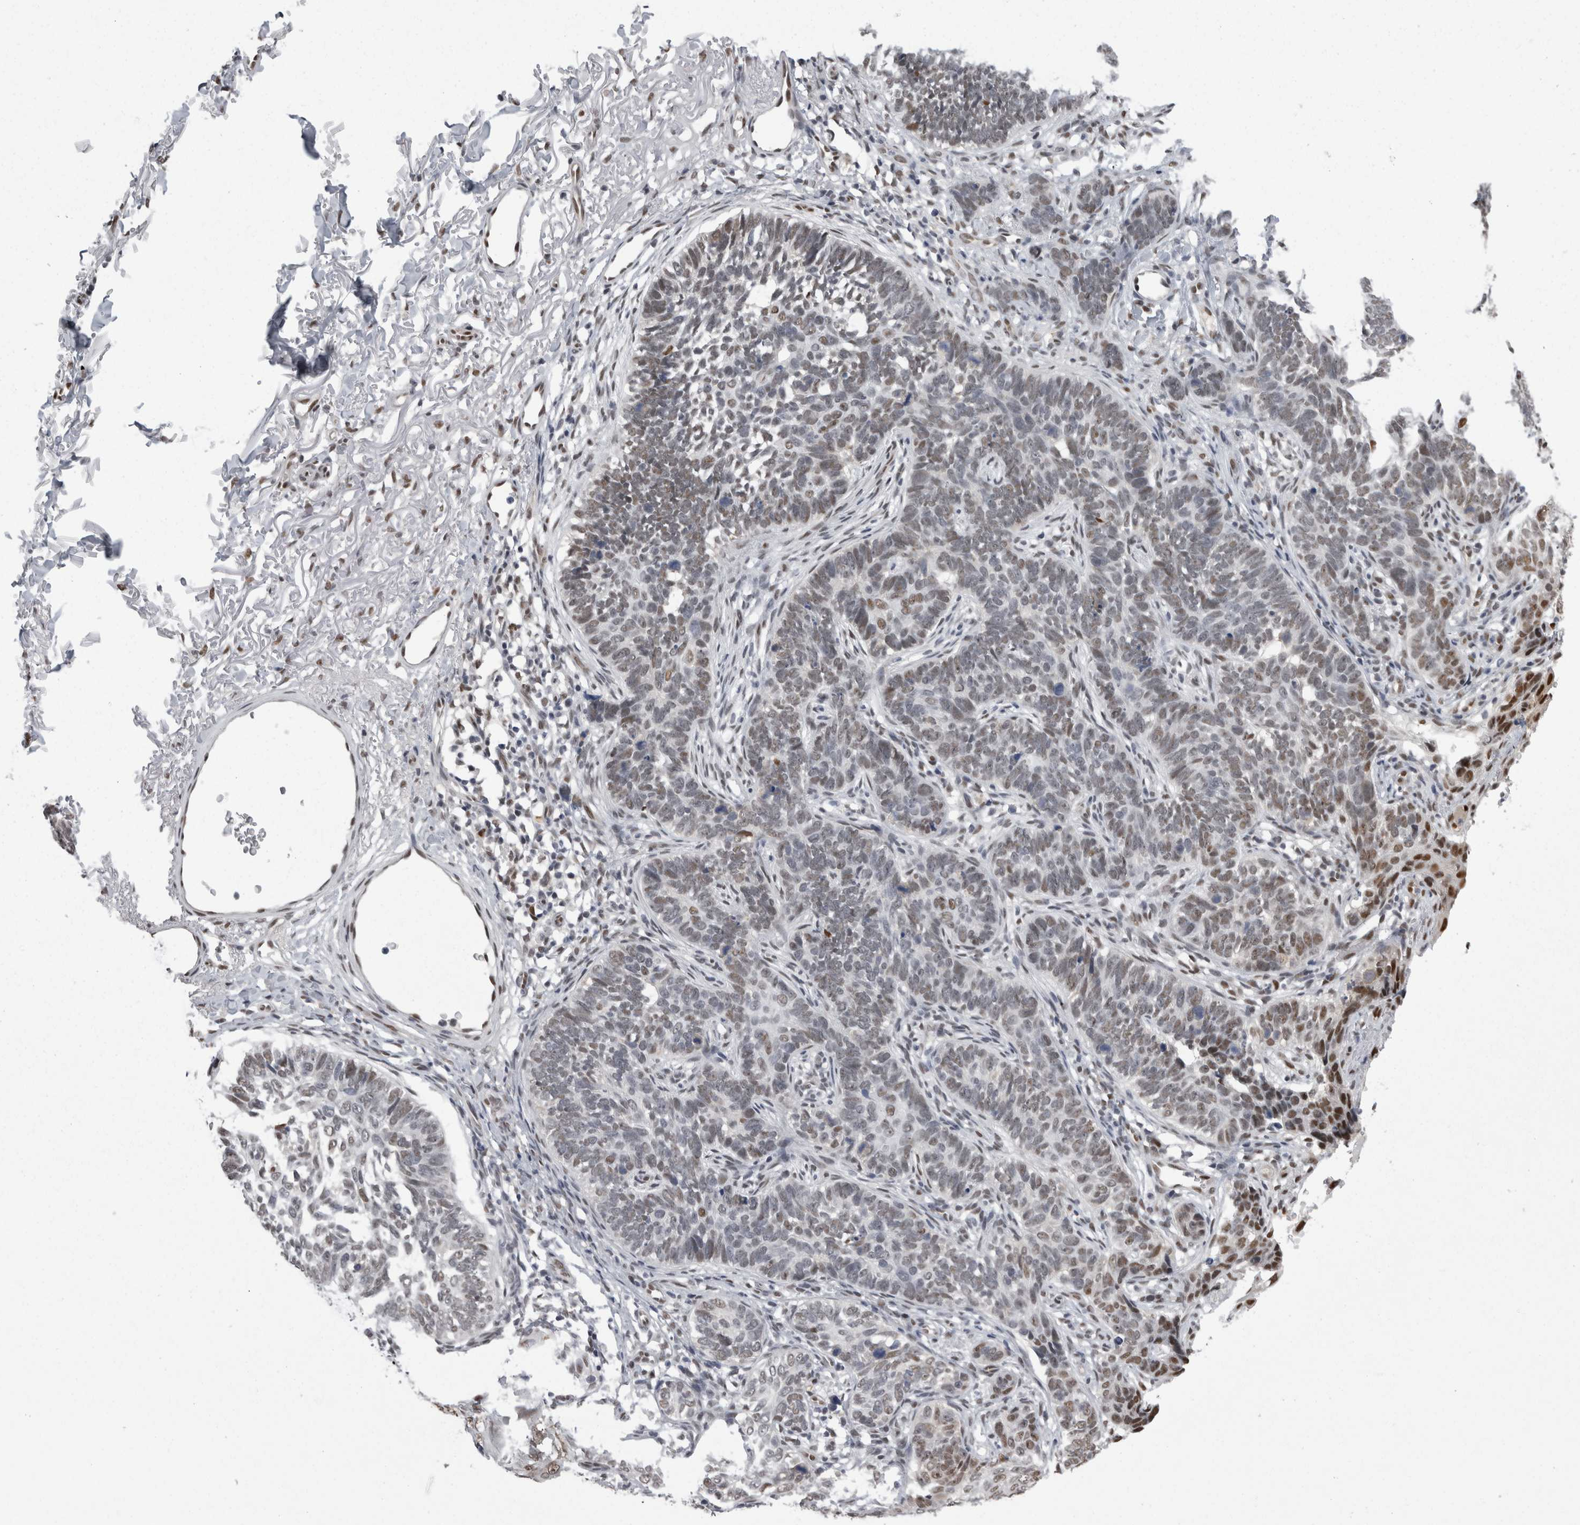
{"staining": {"intensity": "moderate", "quantity": "<25%", "location": "nuclear"}, "tissue": "skin cancer", "cell_type": "Tumor cells", "image_type": "cancer", "snomed": [{"axis": "morphology", "description": "Normal tissue, NOS"}, {"axis": "morphology", "description": "Basal cell carcinoma"}, {"axis": "topography", "description": "Skin"}], "caption": "Protein positivity by immunohistochemistry exhibits moderate nuclear positivity in approximately <25% of tumor cells in basal cell carcinoma (skin).", "gene": "C1orf54", "patient": {"sex": "male", "age": 77}}